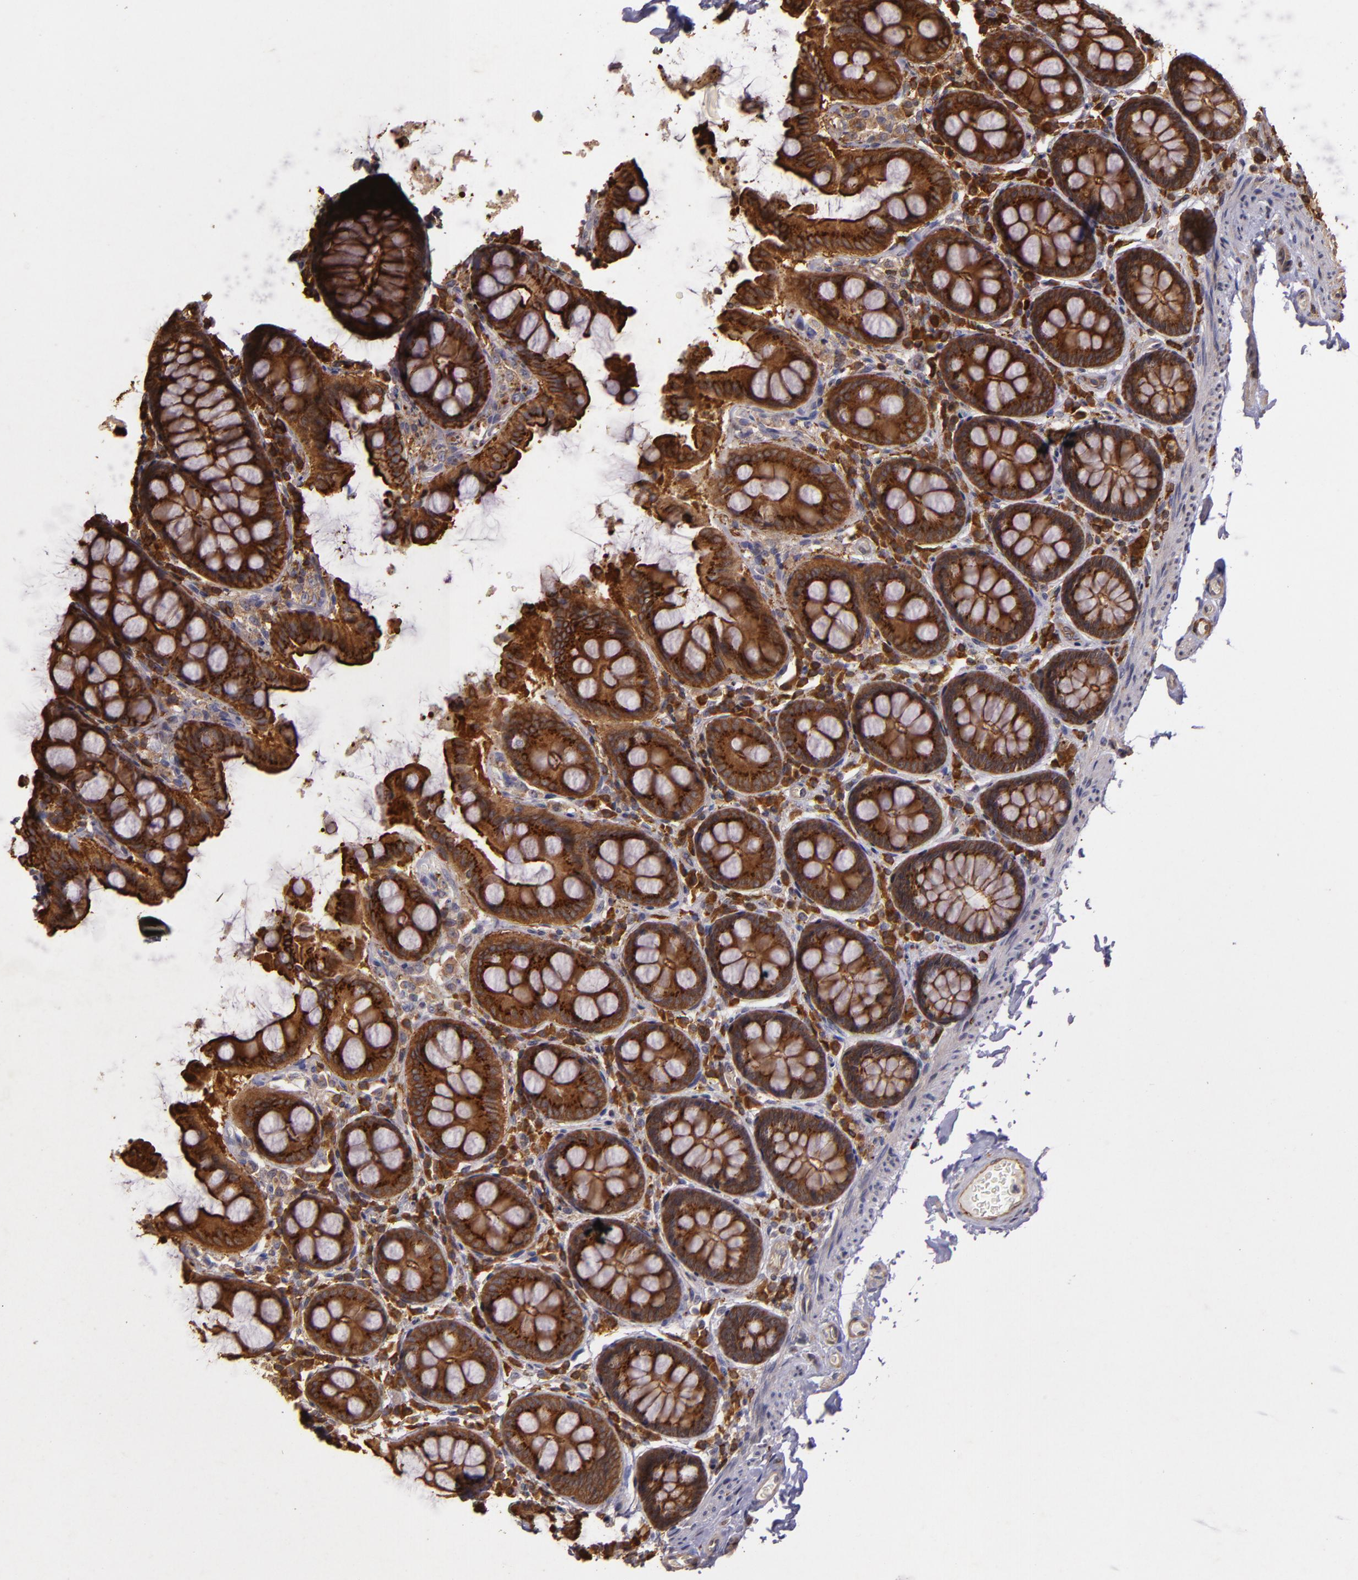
{"staining": {"intensity": "weak", "quantity": ">75%", "location": "cytoplasmic/membranous"}, "tissue": "colon", "cell_type": "Endothelial cells", "image_type": "normal", "snomed": [{"axis": "morphology", "description": "Normal tissue, NOS"}, {"axis": "topography", "description": "Colon"}], "caption": "An immunohistochemistry (IHC) photomicrograph of normal tissue is shown. Protein staining in brown labels weak cytoplasmic/membranous positivity in colon within endothelial cells.", "gene": "SLC9A3R1", "patient": {"sex": "female", "age": 61}}